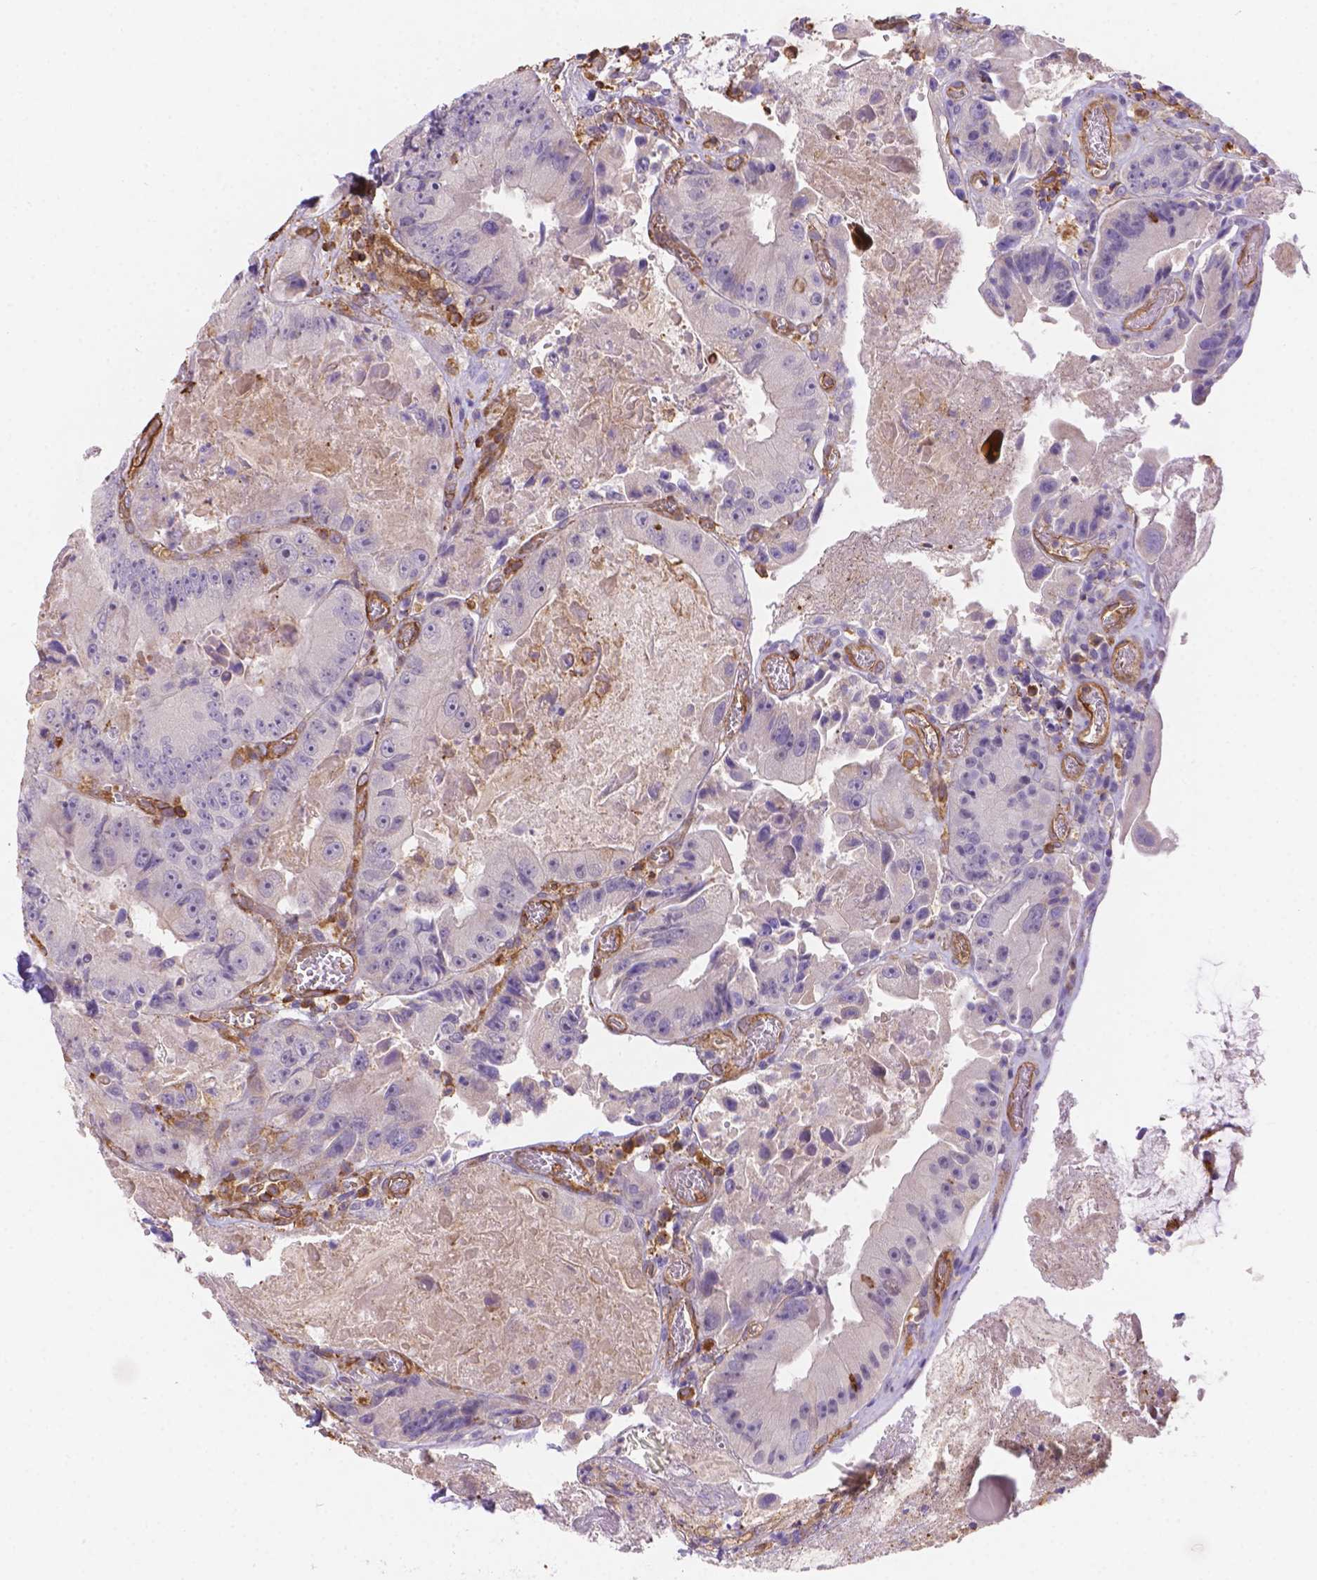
{"staining": {"intensity": "negative", "quantity": "none", "location": "none"}, "tissue": "colorectal cancer", "cell_type": "Tumor cells", "image_type": "cancer", "snomed": [{"axis": "morphology", "description": "Adenocarcinoma, NOS"}, {"axis": "topography", "description": "Colon"}], "caption": "The histopathology image demonstrates no significant positivity in tumor cells of colorectal cancer.", "gene": "DMWD", "patient": {"sex": "female", "age": 86}}